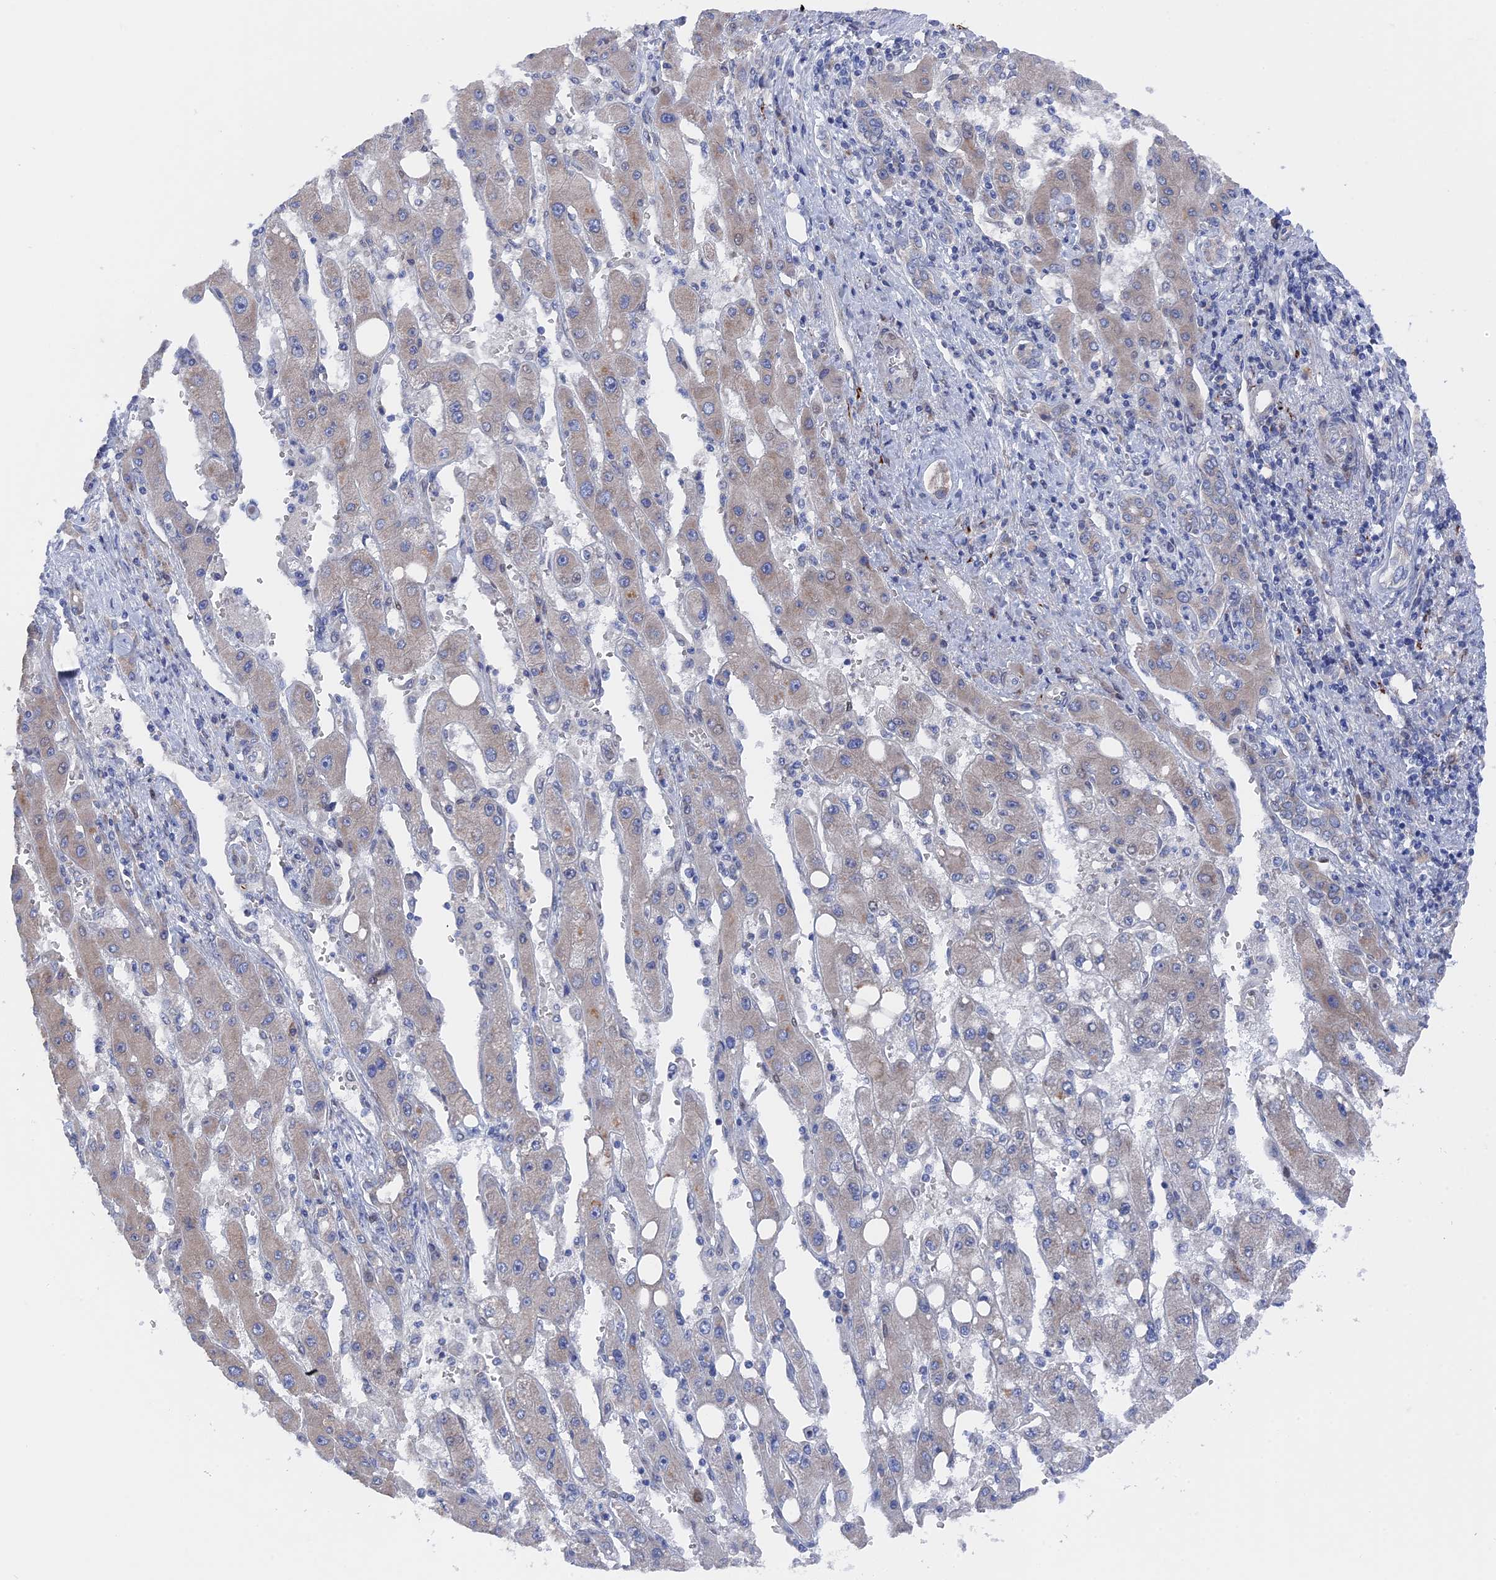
{"staining": {"intensity": "negative", "quantity": "none", "location": "none"}, "tissue": "liver cancer", "cell_type": "Tumor cells", "image_type": "cancer", "snomed": [{"axis": "morphology", "description": "Carcinoma, Hepatocellular, NOS"}, {"axis": "topography", "description": "Liver"}], "caption": "There is no significant positivity in tumor cells of liver hepatocellular carcinoma.", "gene": "TMEM161A", "patient": {"sex": "female", "age": 73}}